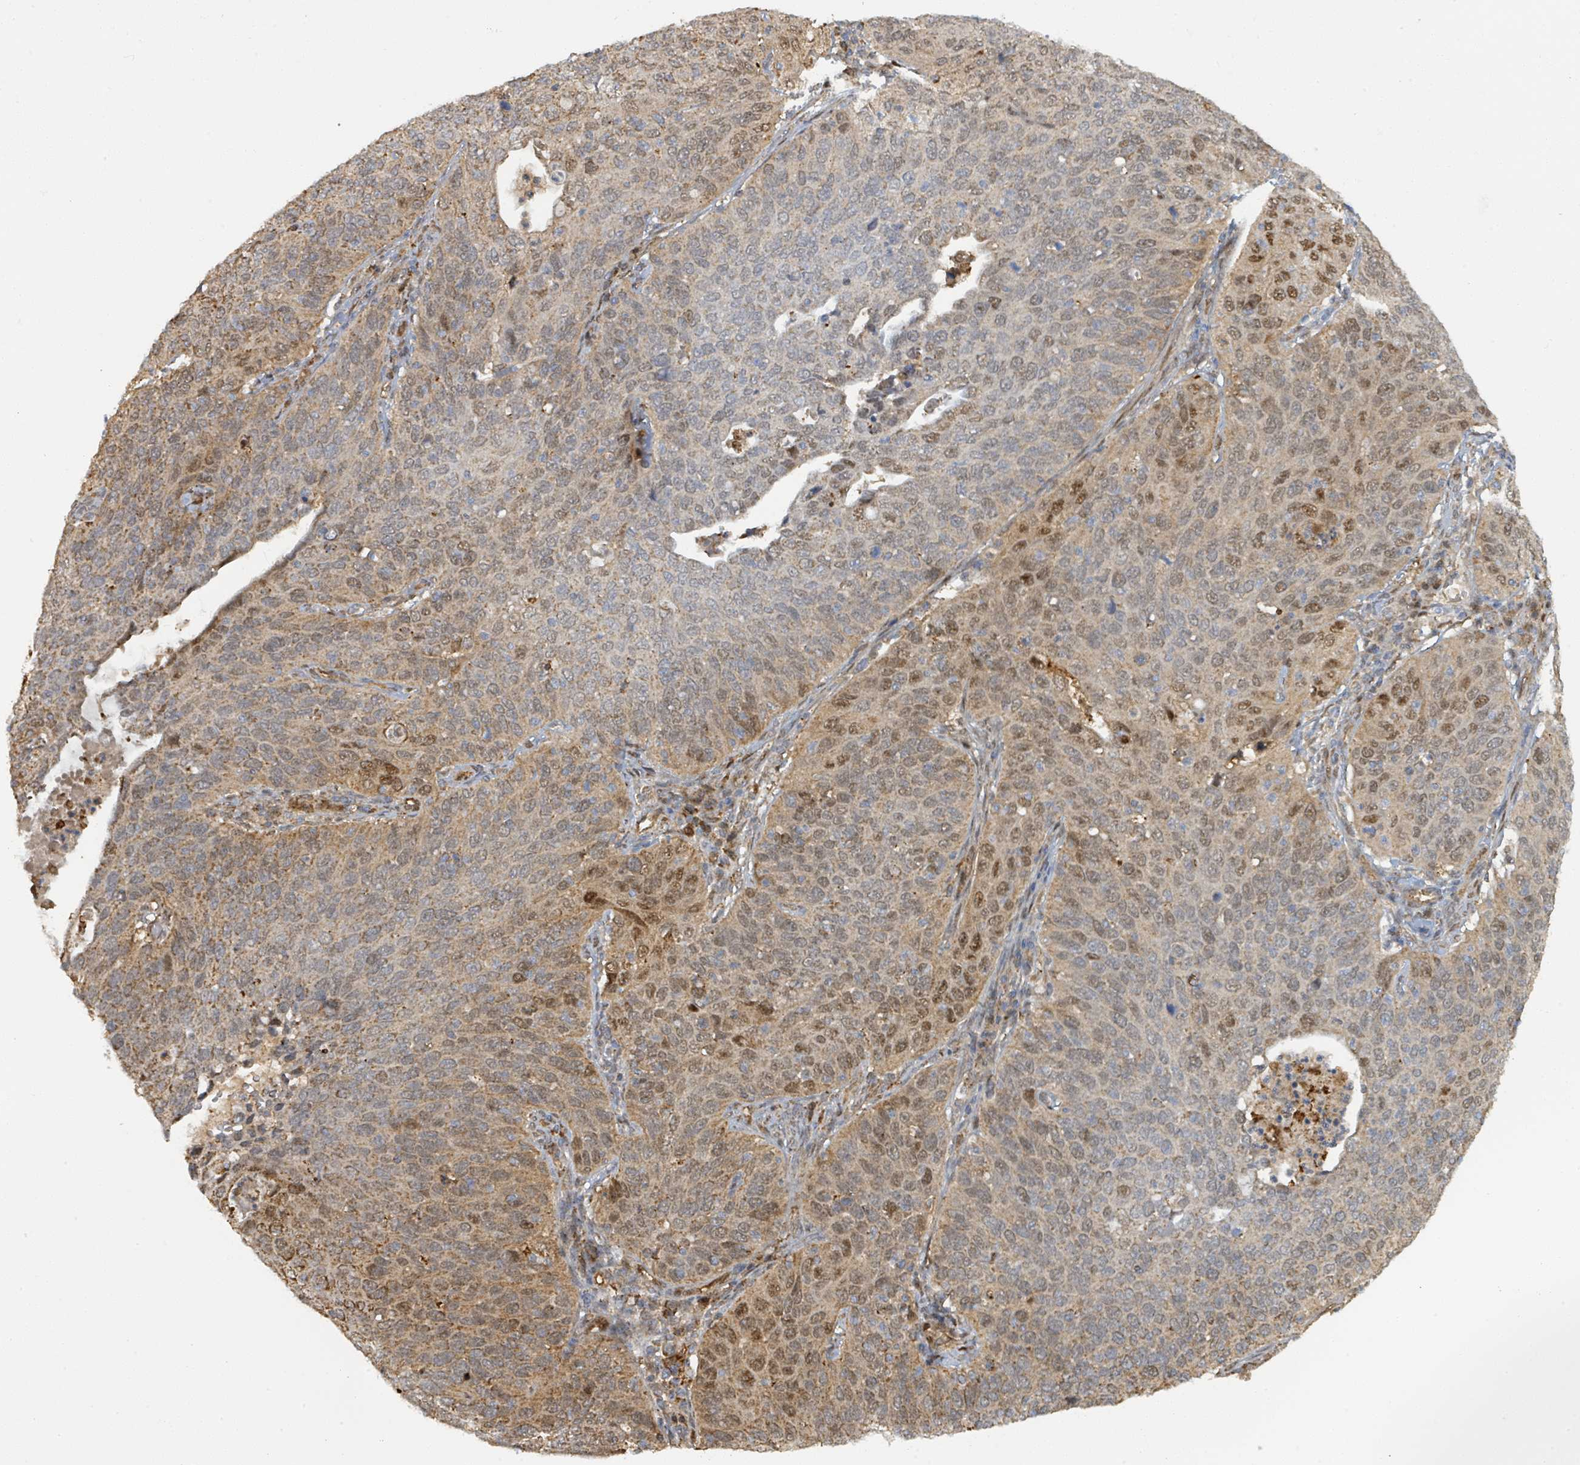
{"staining": {"intensity": "moderate", "quantity": ">75%", "location": "cytoplasmic/membranous,nuclear"}, "tissue": "cervical cancer", "cell_type": "Tumor cells", "image_type": "cancer", "snomed": [{"axis": "morphology", "description": "Squamous cell carcinoma, NOS"}, {"axis": "topography", "description": "Cervix"}], "caption": "Cervical squamous cell carcinoma stained with immunohistochemistry displays moderate cytoplasmic/membranous and nuclear staining in about >75% of tumor cells. (DAB (3,3'-diaminobenzidine) IHC, brown staining for protein, blue staining for nuclei).", "gene": "PSMB7", "patient": {"sex": "female", "age": 36}}